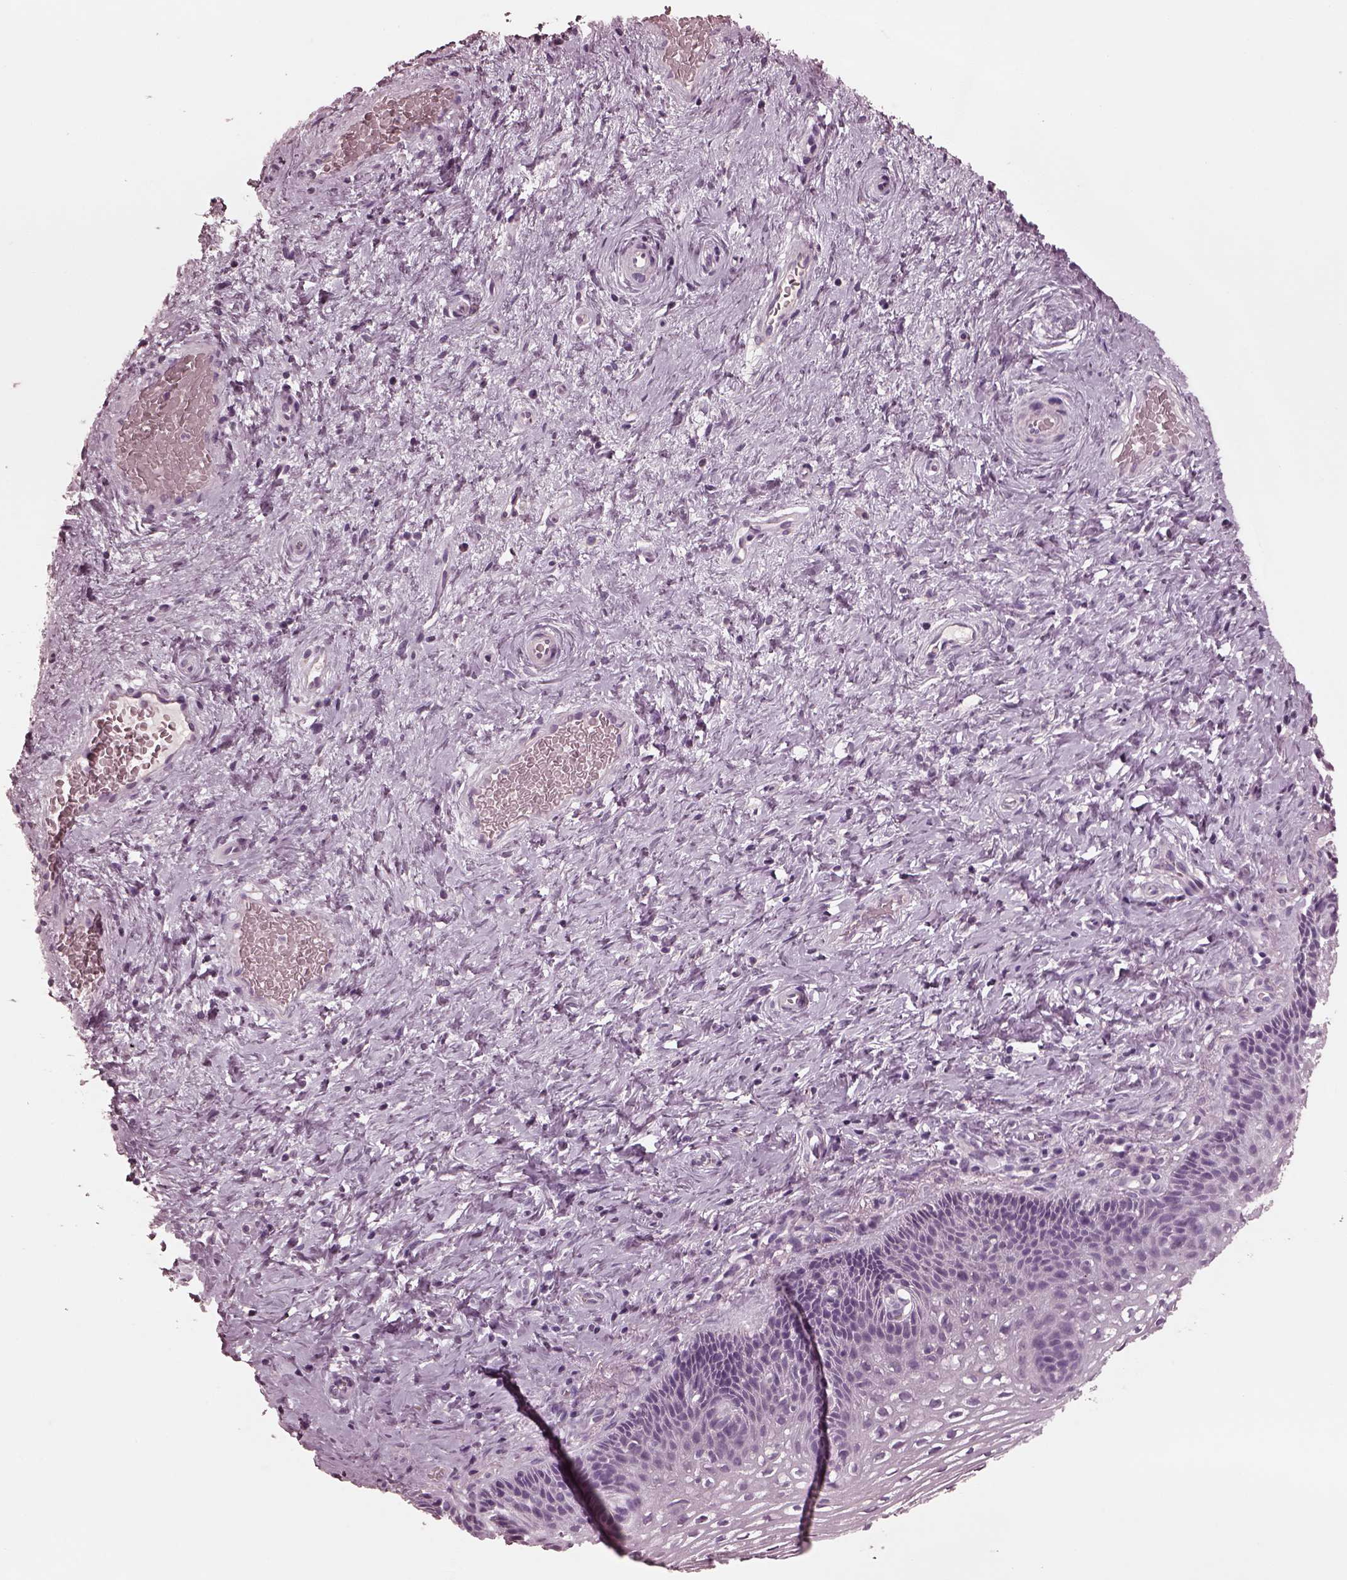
{"staining": {"intensity": "negative", "quantity": "none", "location": "none"}, "tissue": "cervix", "cell_type": "Glandular cells", "image_type": "normal", "snomed": [{"axis": "morphology", "description": "Normal tissue, NOS"}, {"axis": "topography", "description": "Cervix"}], "caption": "Immunohistochemical staining of normal human cervix exhibits no significant staining in glandular cells.", "gene": "CGA", "patient": {"sex": "female", "age": 34}}